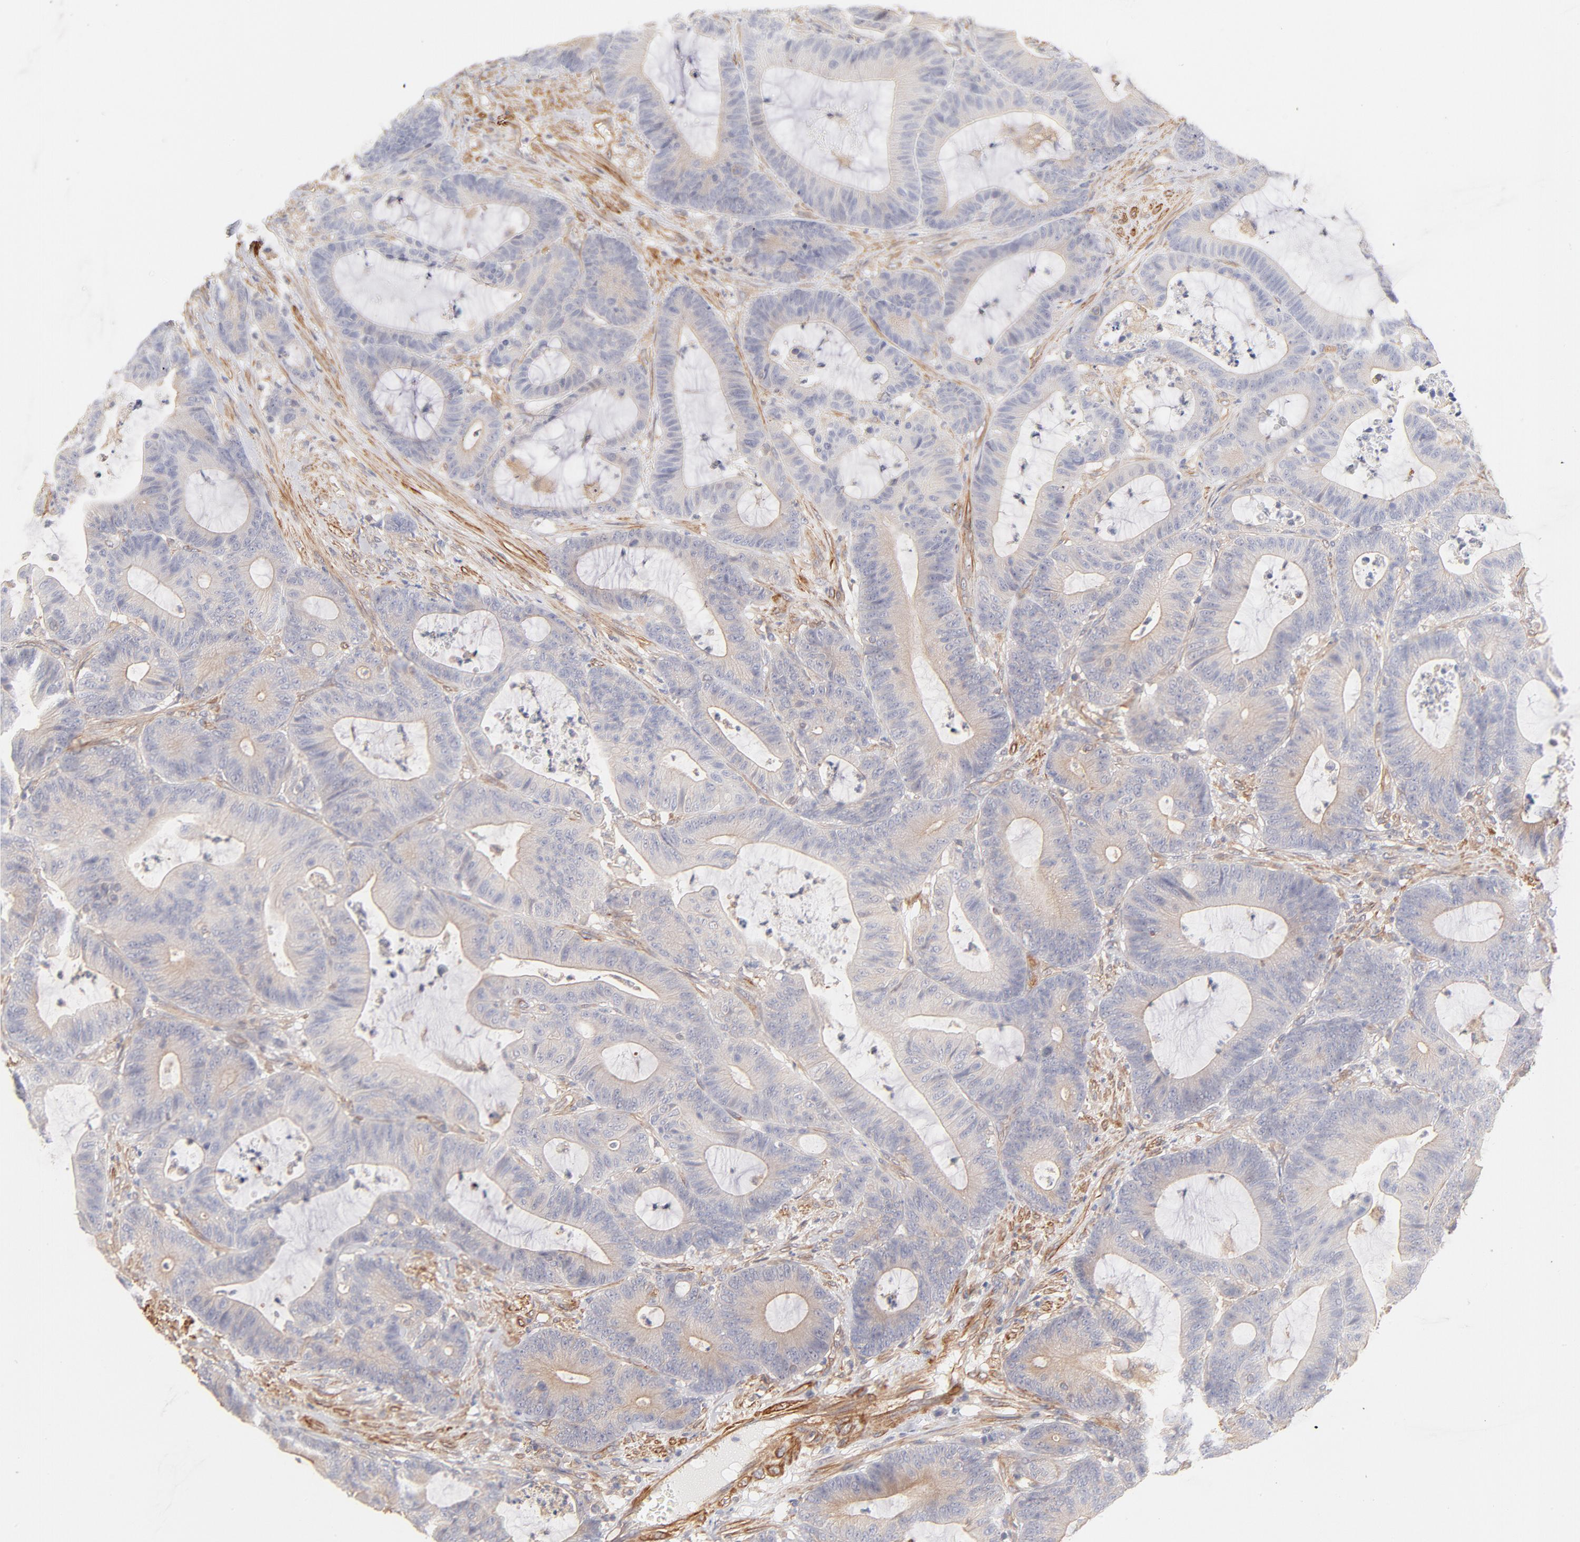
{"staining": {"intensity": "negative", "quantity": "none", "location": "none"}, "tissue": "colorectal cancer", "cell_type": "Tumor cells", "image_type": "cancer", "snomed": [{"axis": "morphology", "description": "Adenocarcinoma, NOS"}, {"axis": "topography", "description": "Colon"}], "caption": "DAB (3,3'-diaminobenzidine) immunohistochemical staining of human colorectal adenocarcinoma shows no significant positivity in tumor cells.", "gene": "LDLRAP1", "patient": {"sex": "female", "age": 84}}